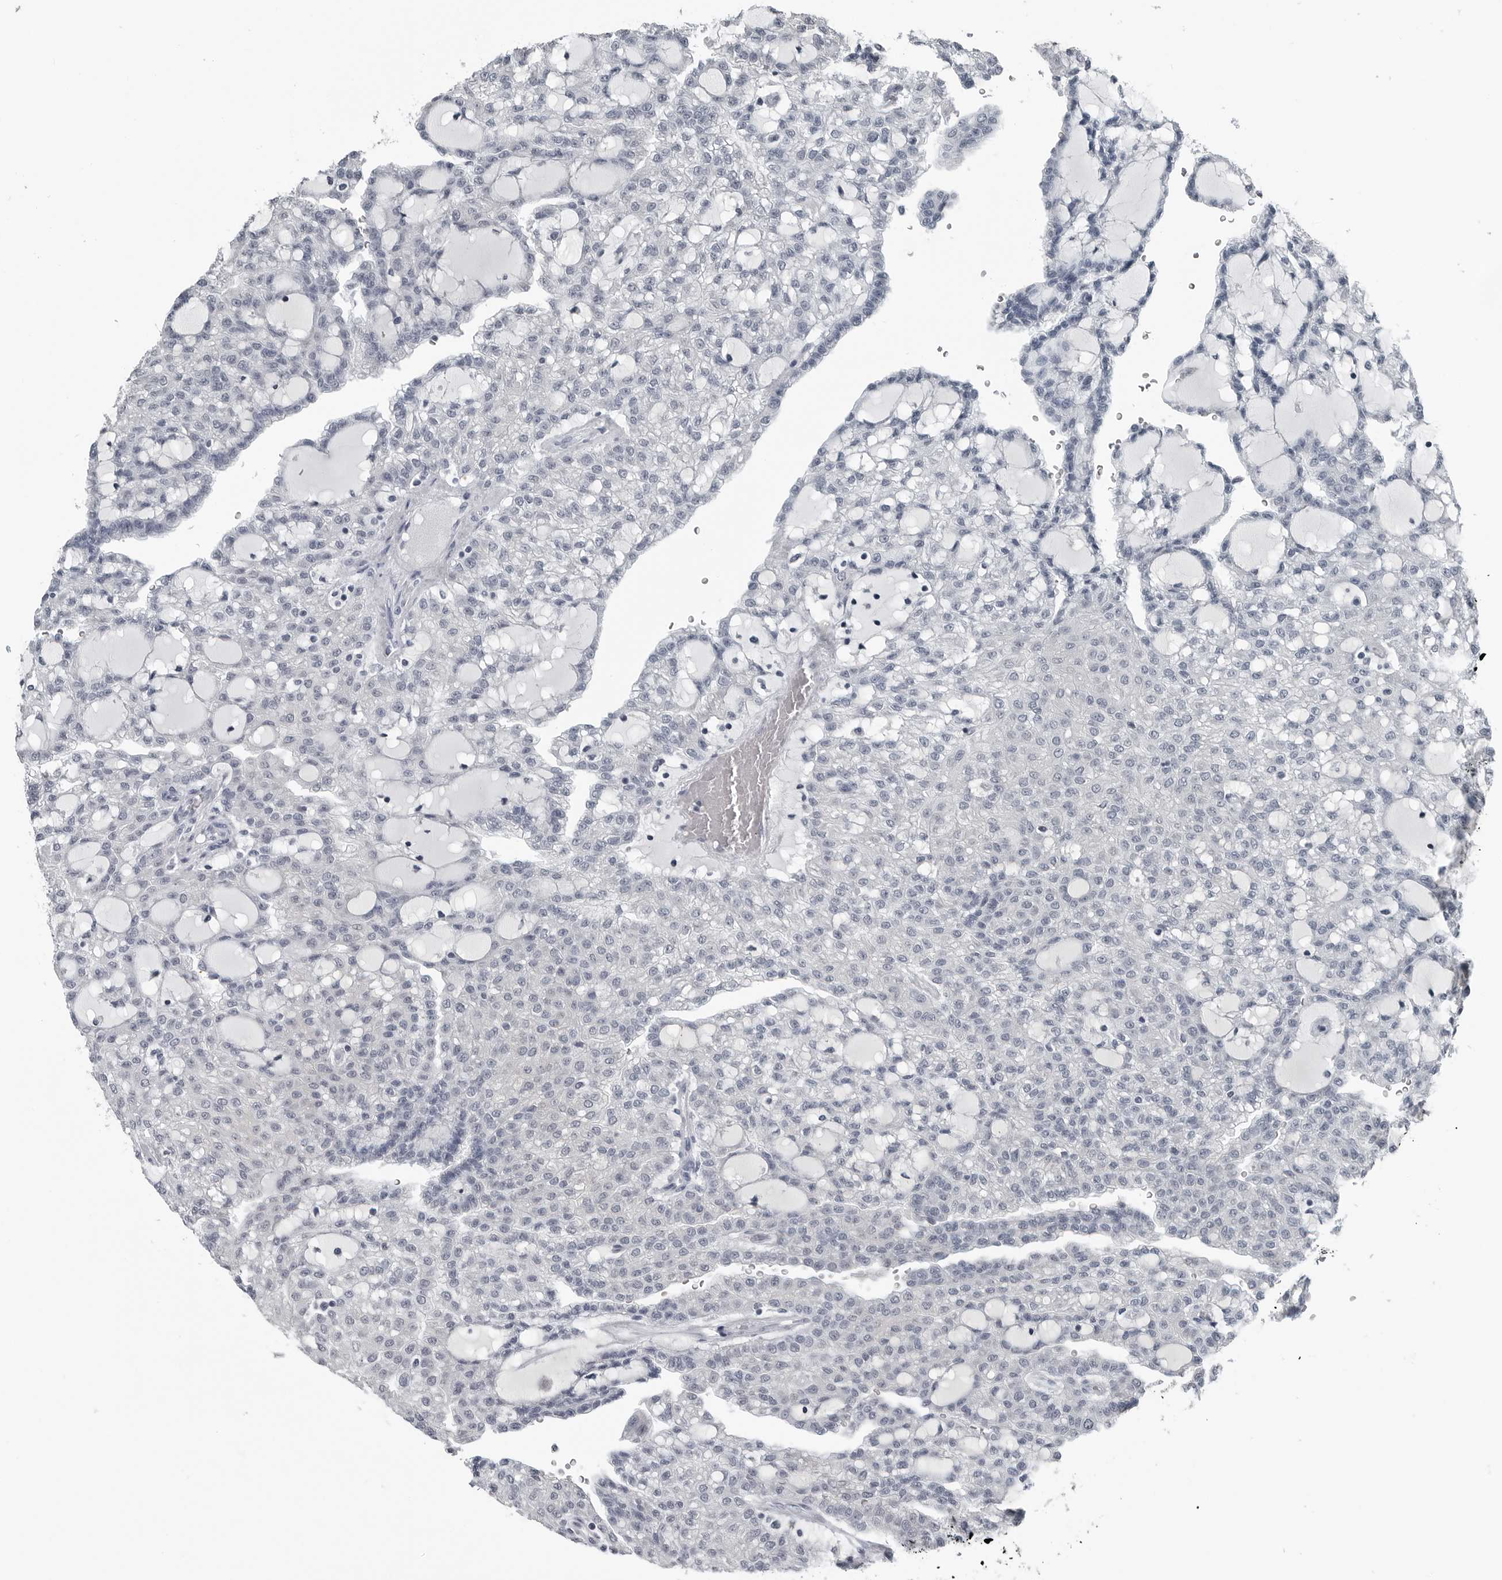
{"staining": {"intensity": "negative", "quantity": "none", "location": "none"}, "tissue": "renal cancer", "cell_type": "Tumor cells", "image_type": "cancer", "snomed": [{"axis": "morphology", "description": "Adenocarcinoma, NOS"}, {"axis": "topography", "description": "Kidney"}], "caption": "Immunohistochemistry (IHC) of renal adenocarcinoma demonstrates no staining in tumor cells.", "gene": "SPINK1", "patient": {"sex": "male", "age": 63}}